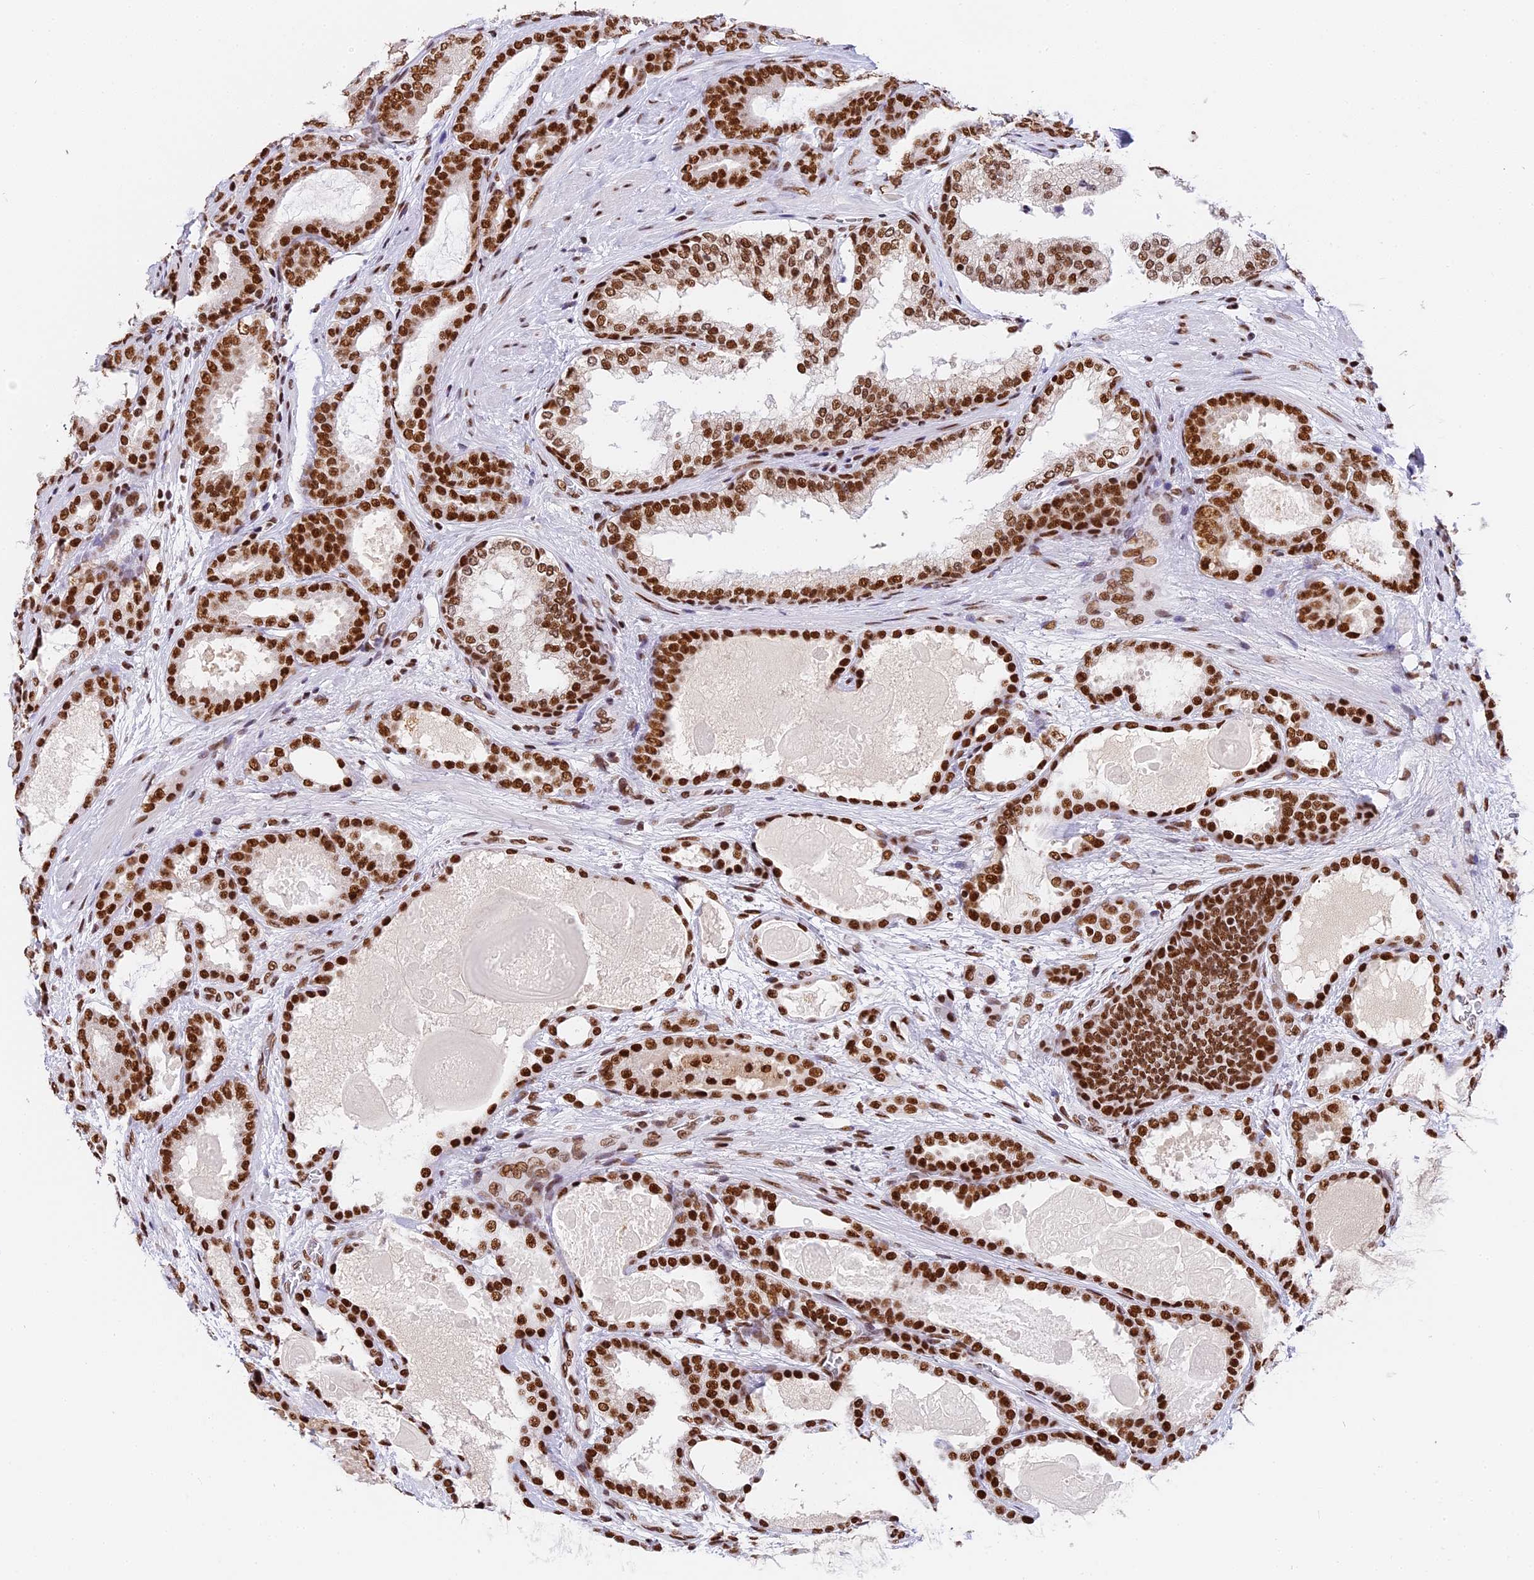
{"staining": {"intensity": "strong", "quantity": ">75%", "location": "nuclear"}, "tissue": "prostate cancer", "cell_type": "Tumor cells", "image_type": "cancer", "snomed": [{"axis": "morphology", "description": "Adenocarcinoma, High grade"}, {"axis": "topography", "description": "Prostate"}], "caption": "Protein positivity by IHC exhibits strong nuclear positivity in approximately >75% of tumor cells in prostate cancer (high-grade adenocarcinoma). (DAB = brown stain, brightfield microscopy at high magnification).", "gene": "SBNO1", "patient": {"sex": "male", "age": 60}}